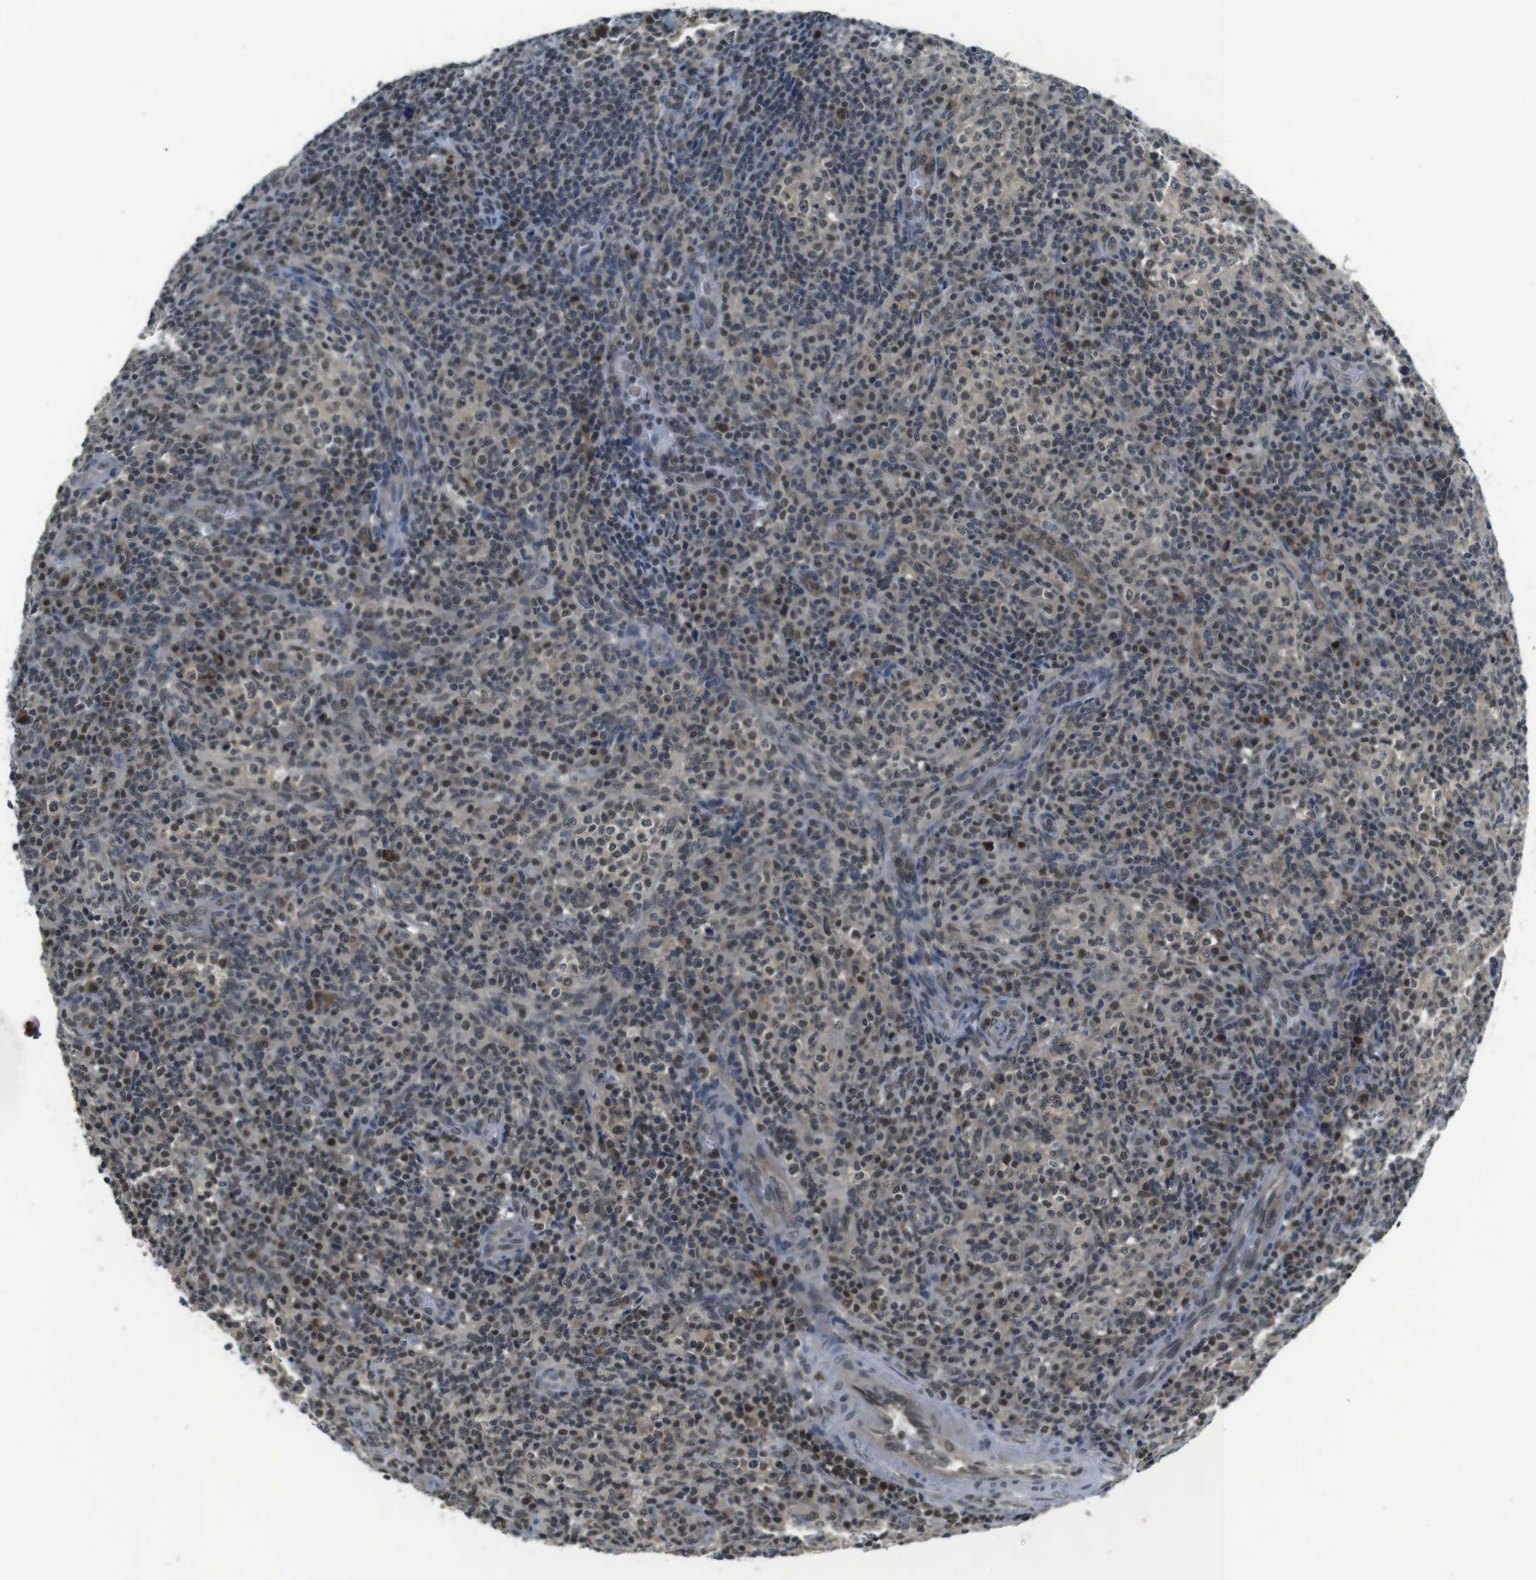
{"staining": {"intensity": "weak", "quantity": "25%-75%", "location": "cytoplasmic/membranous,nuclear"}, "tissue": "lymphoma", "cell_type": "Tumor cells", "image_type": "cancer", "snomed": [{"axis": "morphology", "description": "Malignant lymphoma, non-Hodgkin's type, High grade"}, {"axis": "topography", "description": "Lymph node"}], "caption": "Immunohistochemistry staining of malignant lymphoma, non-Hodgkin's type (high-grade), which shows low levels of weak cytoplasmic/membranous and nuclear expression in about 25%-75% of tumor cells indicating weak cytoplasmic/membranous and nuclear protein expression. The staining was performed using DAB (brown) for protein detection and nuclei were counterstained in hematoxylin (blue).", "gene": "NEK4", "patient": {"sex": "female", "age": 76}}